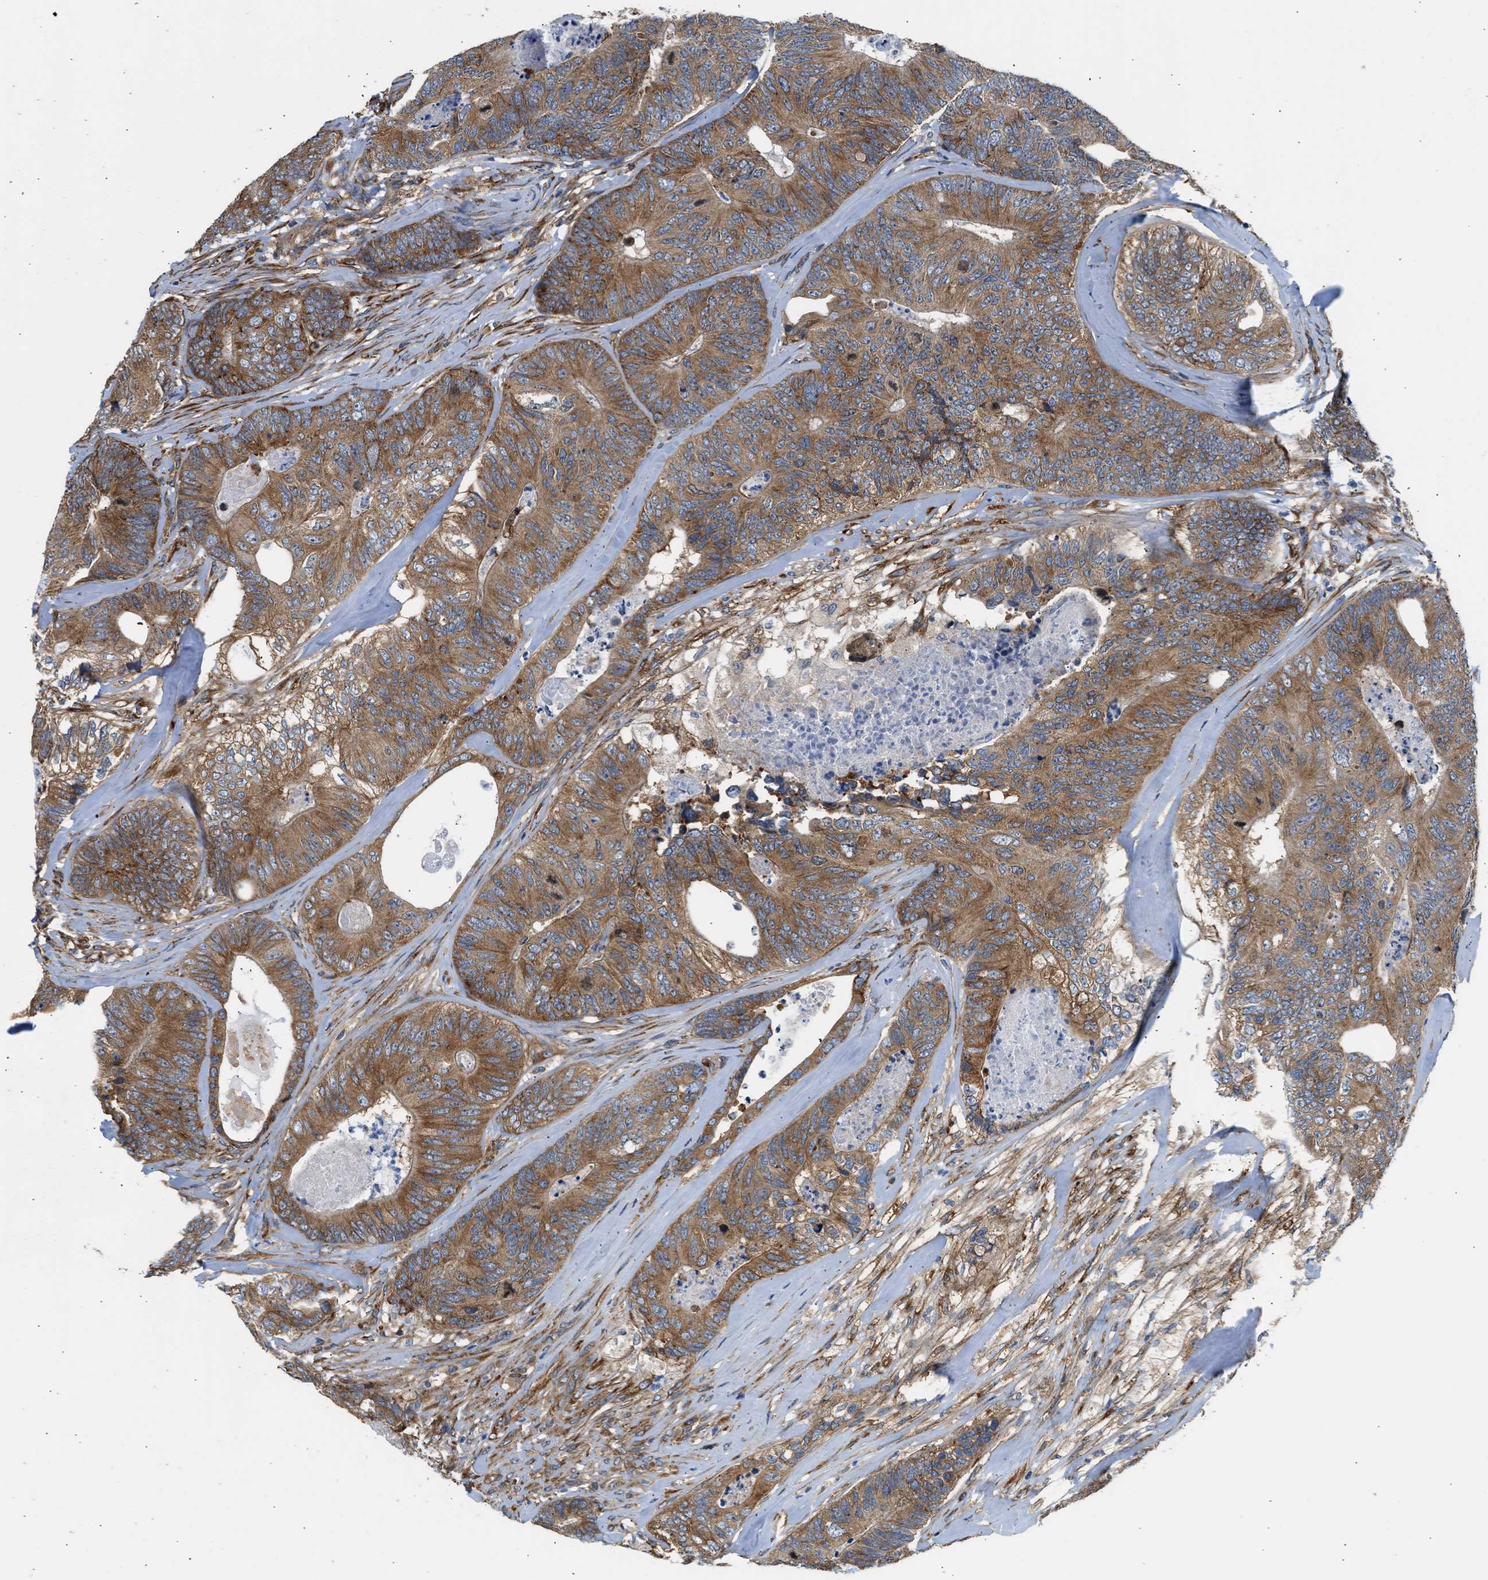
{"staining": {"intensity": "moderate", "quantity": ">75%", "location": "cytoplasmic/membranous"}, "tissue": "colorectal cancer", "cell_type": "Tumor cells", "image_type": "cancer", "snomed": [{"axis": "morphology", "description": "Adenocarcinoma, NOS"}, {"axis": "topography", "description": "Colon"}], "caption": "Moderate cytoplasmic/membranous expression is appreciated in about >75% of tumor cells in colorectal adenocarcinoma. (brown staining indicates protein expression, while blue staining denotes nuclei).", "gene": "SEPTIN2", "patient": {"sex": "female", "age": 67}}